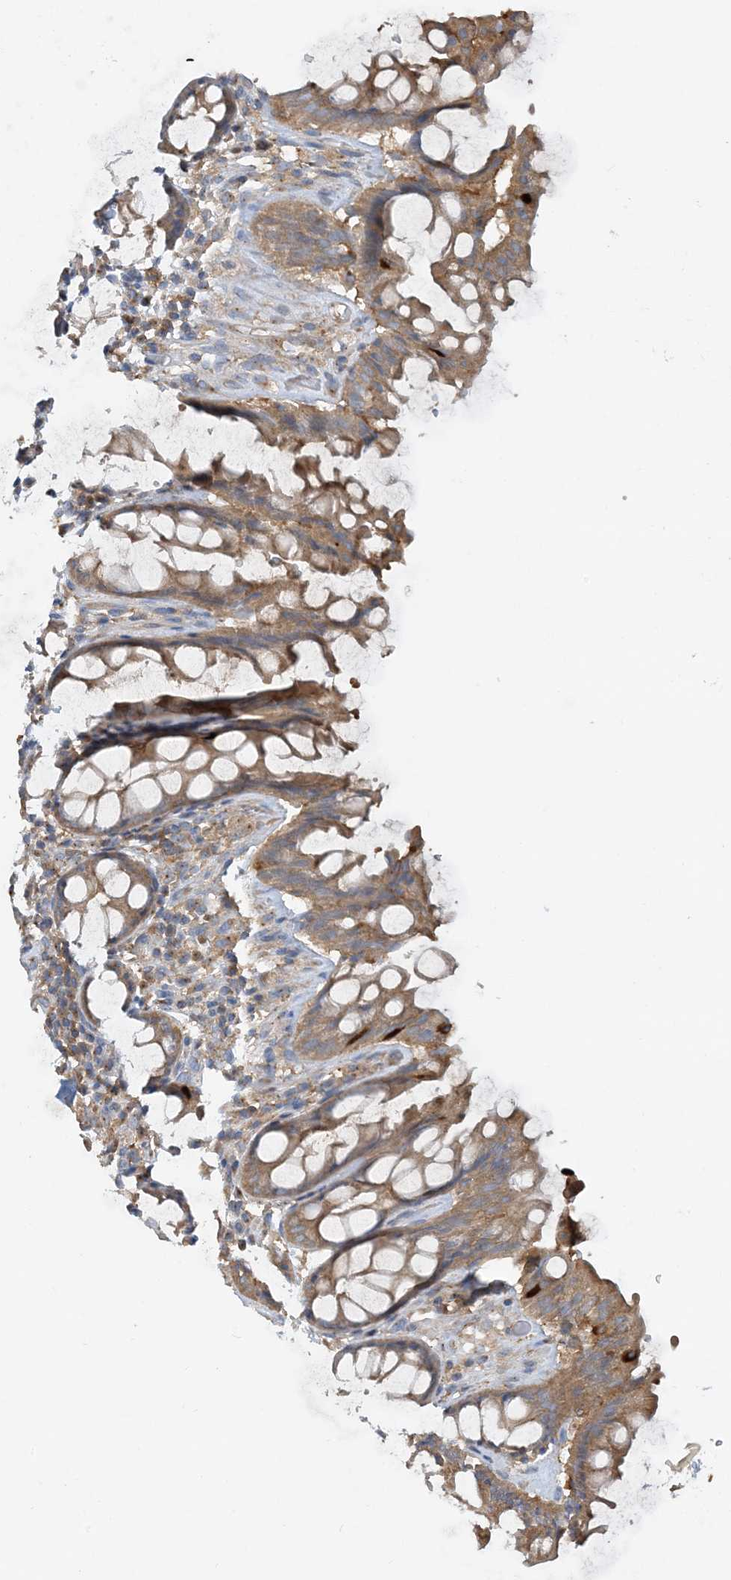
{"staining": {"intensity": "moderate", "quantity": ">75%", "location": "cytoplasmic/membranous"}, "tissue": "rectum", "cell_type": "Glandular cells", "image_type": "normal", "snomed": [{"axis": "morphology", "description": "Normal tissue, NOS"}, {"axis": "topography", "description": "Rectum"}], "caption": "Glandular cells display medium levels of moderate cytoplasmic/membranous staining in approximately >75% of cells in unremarkable human rectum. (IHC, brightfield microscopy, high magnification).", "gene": "SIDT1", "patient": {"sex": "male", "age": 64}}